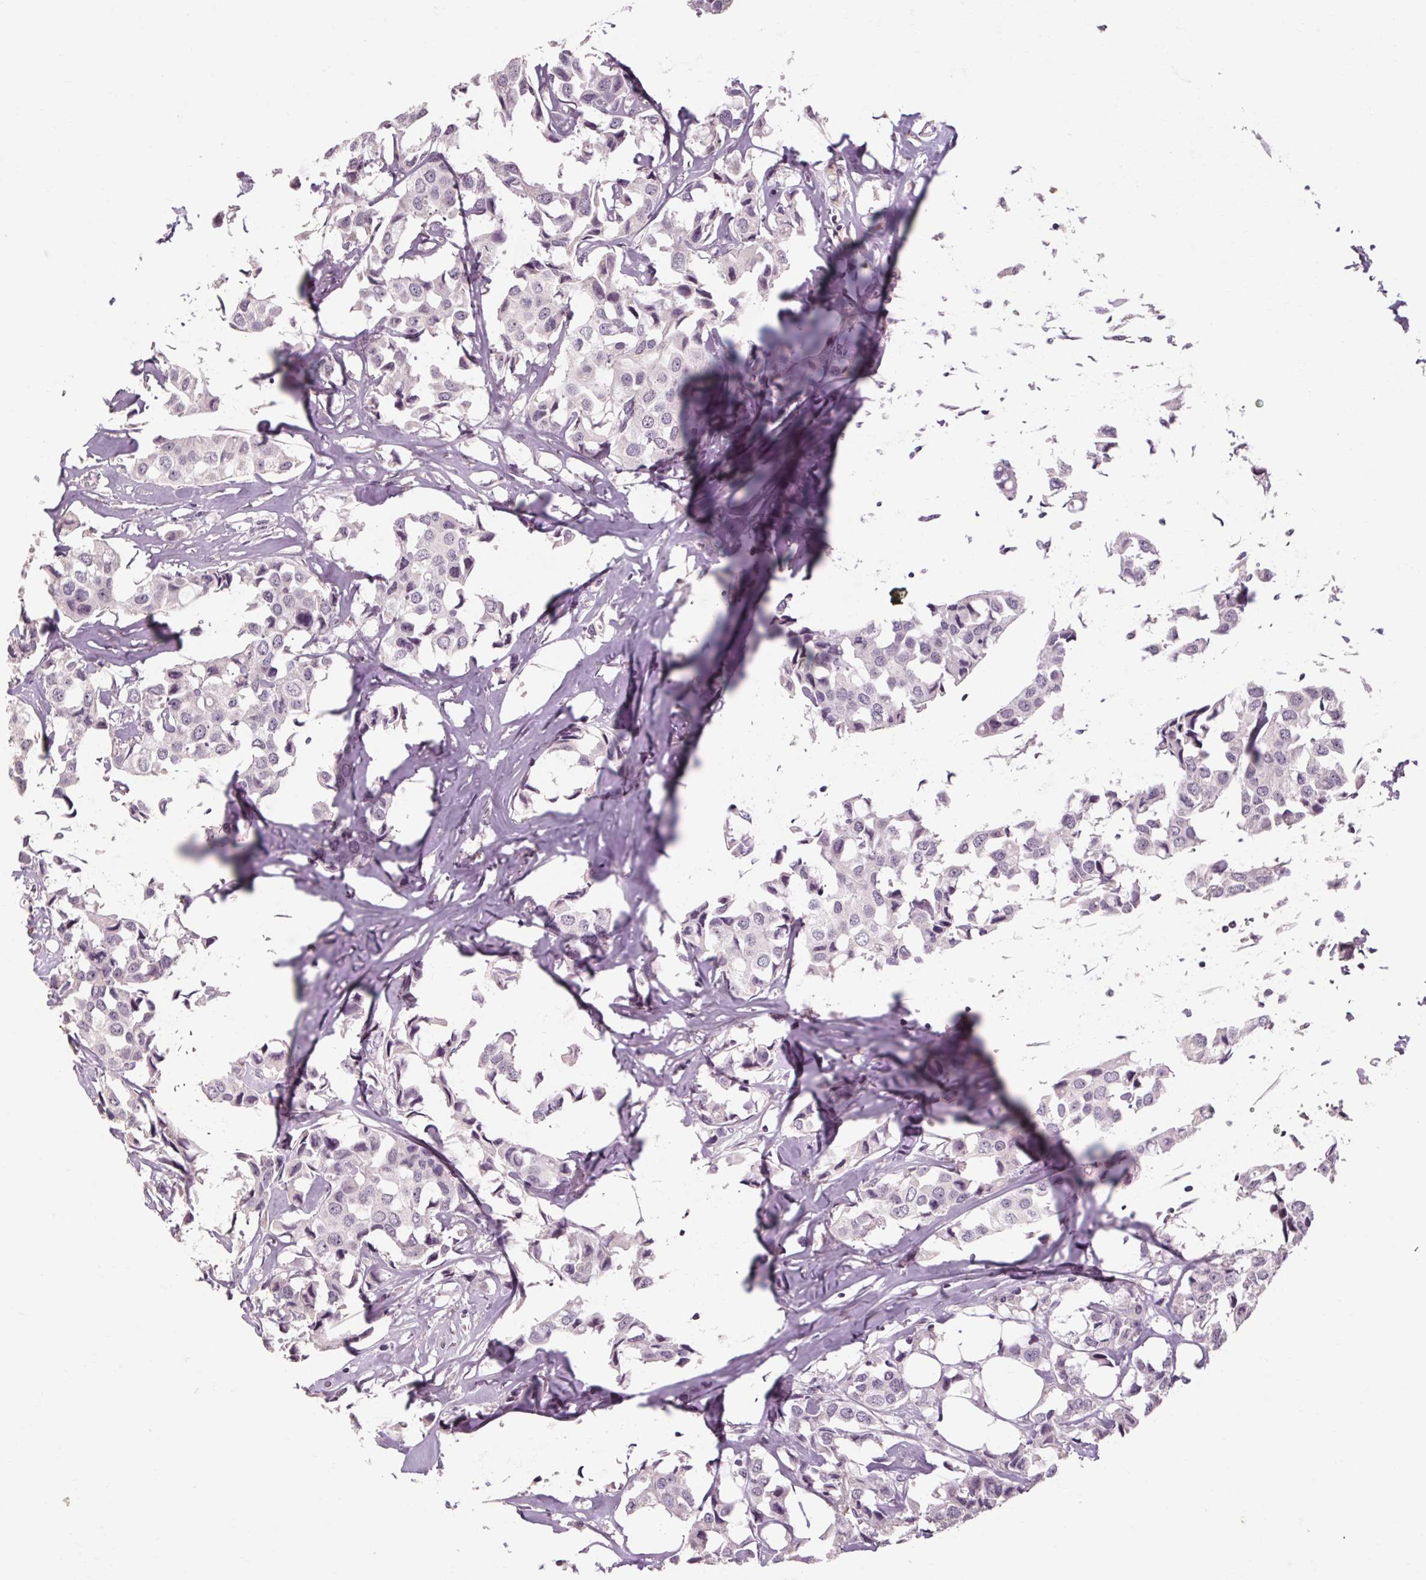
{"staining": {"intensity": "negative", "quantity": "none", "location": "none"}, "tissue": "breast cancer", "cell_type": "Tumor cells", "image_type": "cancer", "snomed": [{"axis": "morphology", "description": "Duct carcinoma"}, {"axis": "topography", "description": "Breast"}], "caption": "This is an IHC micrograph of infiltrating ductal carcinoma (breast). There is no positivity in tumor cells.", "gene": "POMC", "patient": {"sex": "female", "age": 80}}